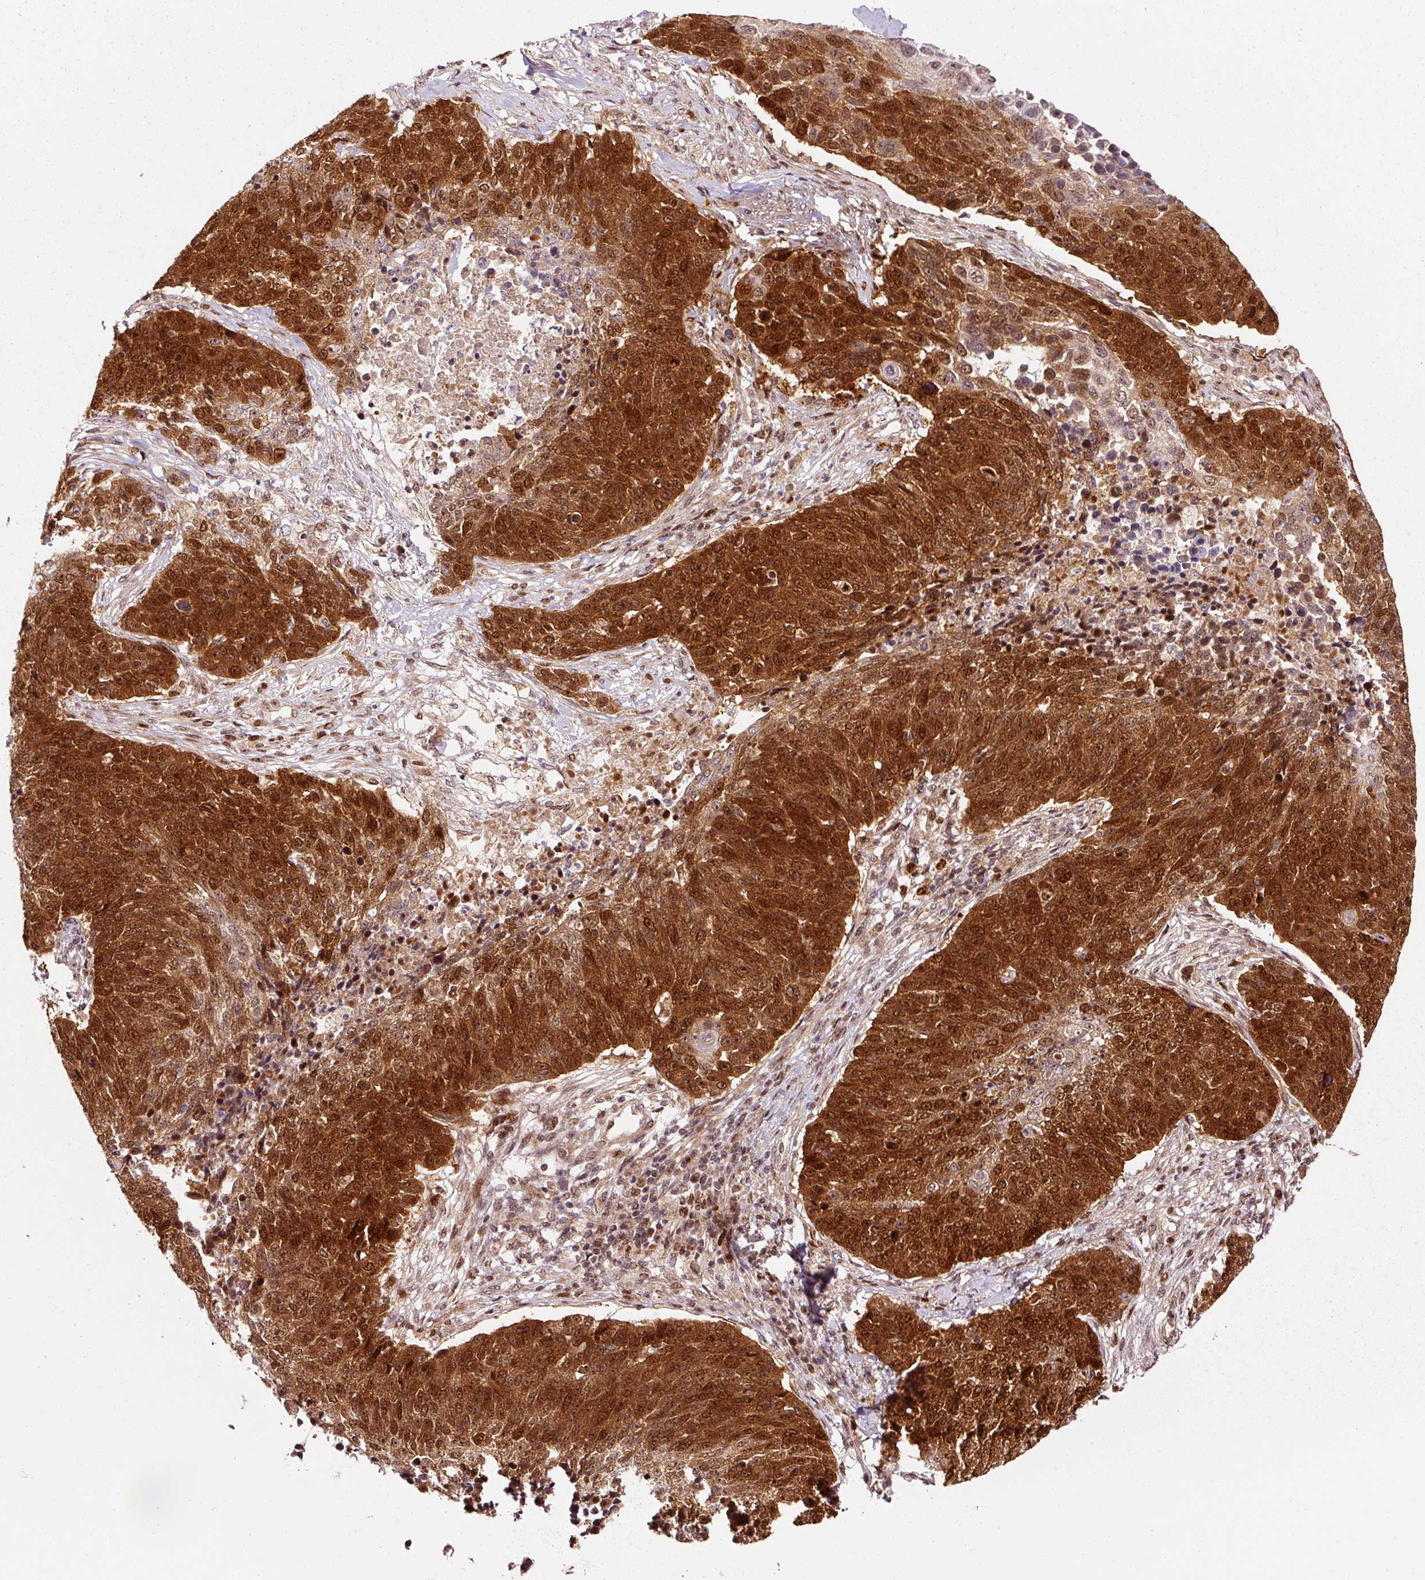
{"staining": {"intensity": "strong", "quantity": ">75%", "location": "cytoplasmic/membranous,nuclear"}, "tissue": "lung cancer", "cell_type": "Tumor cells", "image_type": "cancer", "snomed": [{"axis": "morphology", "description": "Normal tissue, NOS"}, {"axis": "morphology", "description": "Squamous cell carcinoma, NOS"}, {"axis": "topography", "description": "Lymph node"}, {"axis": "topography", "description": "Lung"}], "caption": "A high amount of strong cytoplasmic/membranous and nuclear staining is identified in about >75% of tumor cells in squamous cell carcinoma (lung) tissue.", "gene": "RFC4", "patient": {"sex": "male", "age": 66}}